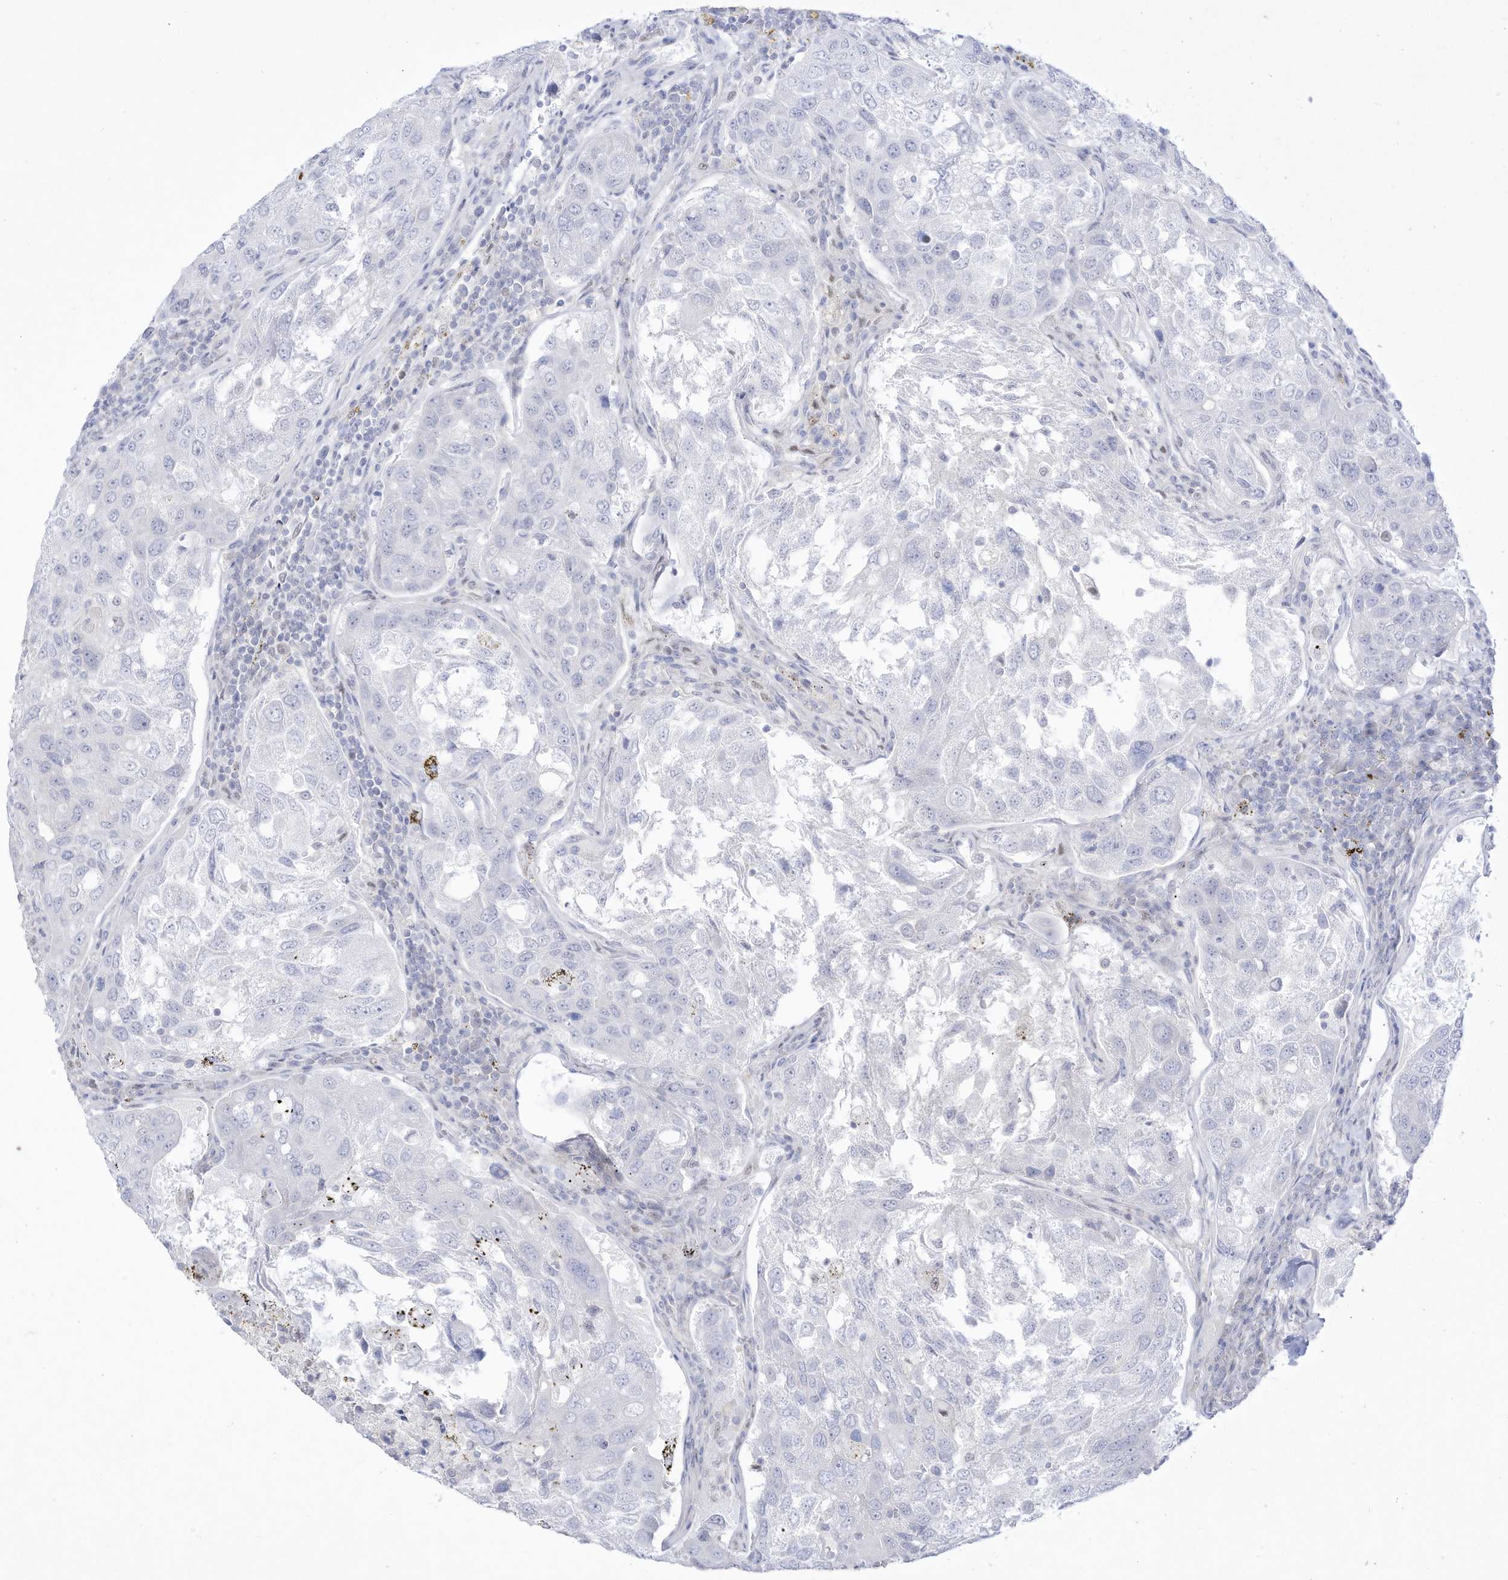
{"staining": {"intensity": "negative", "quantity": "none", "location": "none"}, "tissue": "urothelial cancer", "cell_type": "Tumor cells", "image_type": "cancer", "snomed": [{"axis": "morphology", "description": "Urothelial carcinoma, High grade"}, {"axis": "topography", "description": "Lymph node"}, {"axis": "topography", "description": "Urinary bladder"}], "caption": "DAB immunohistochemical staining of urothelial cancer shows no significant positivity in tumor cells.", "gene": "DMKN", "patient": {"sex": "male", "age": 51}}